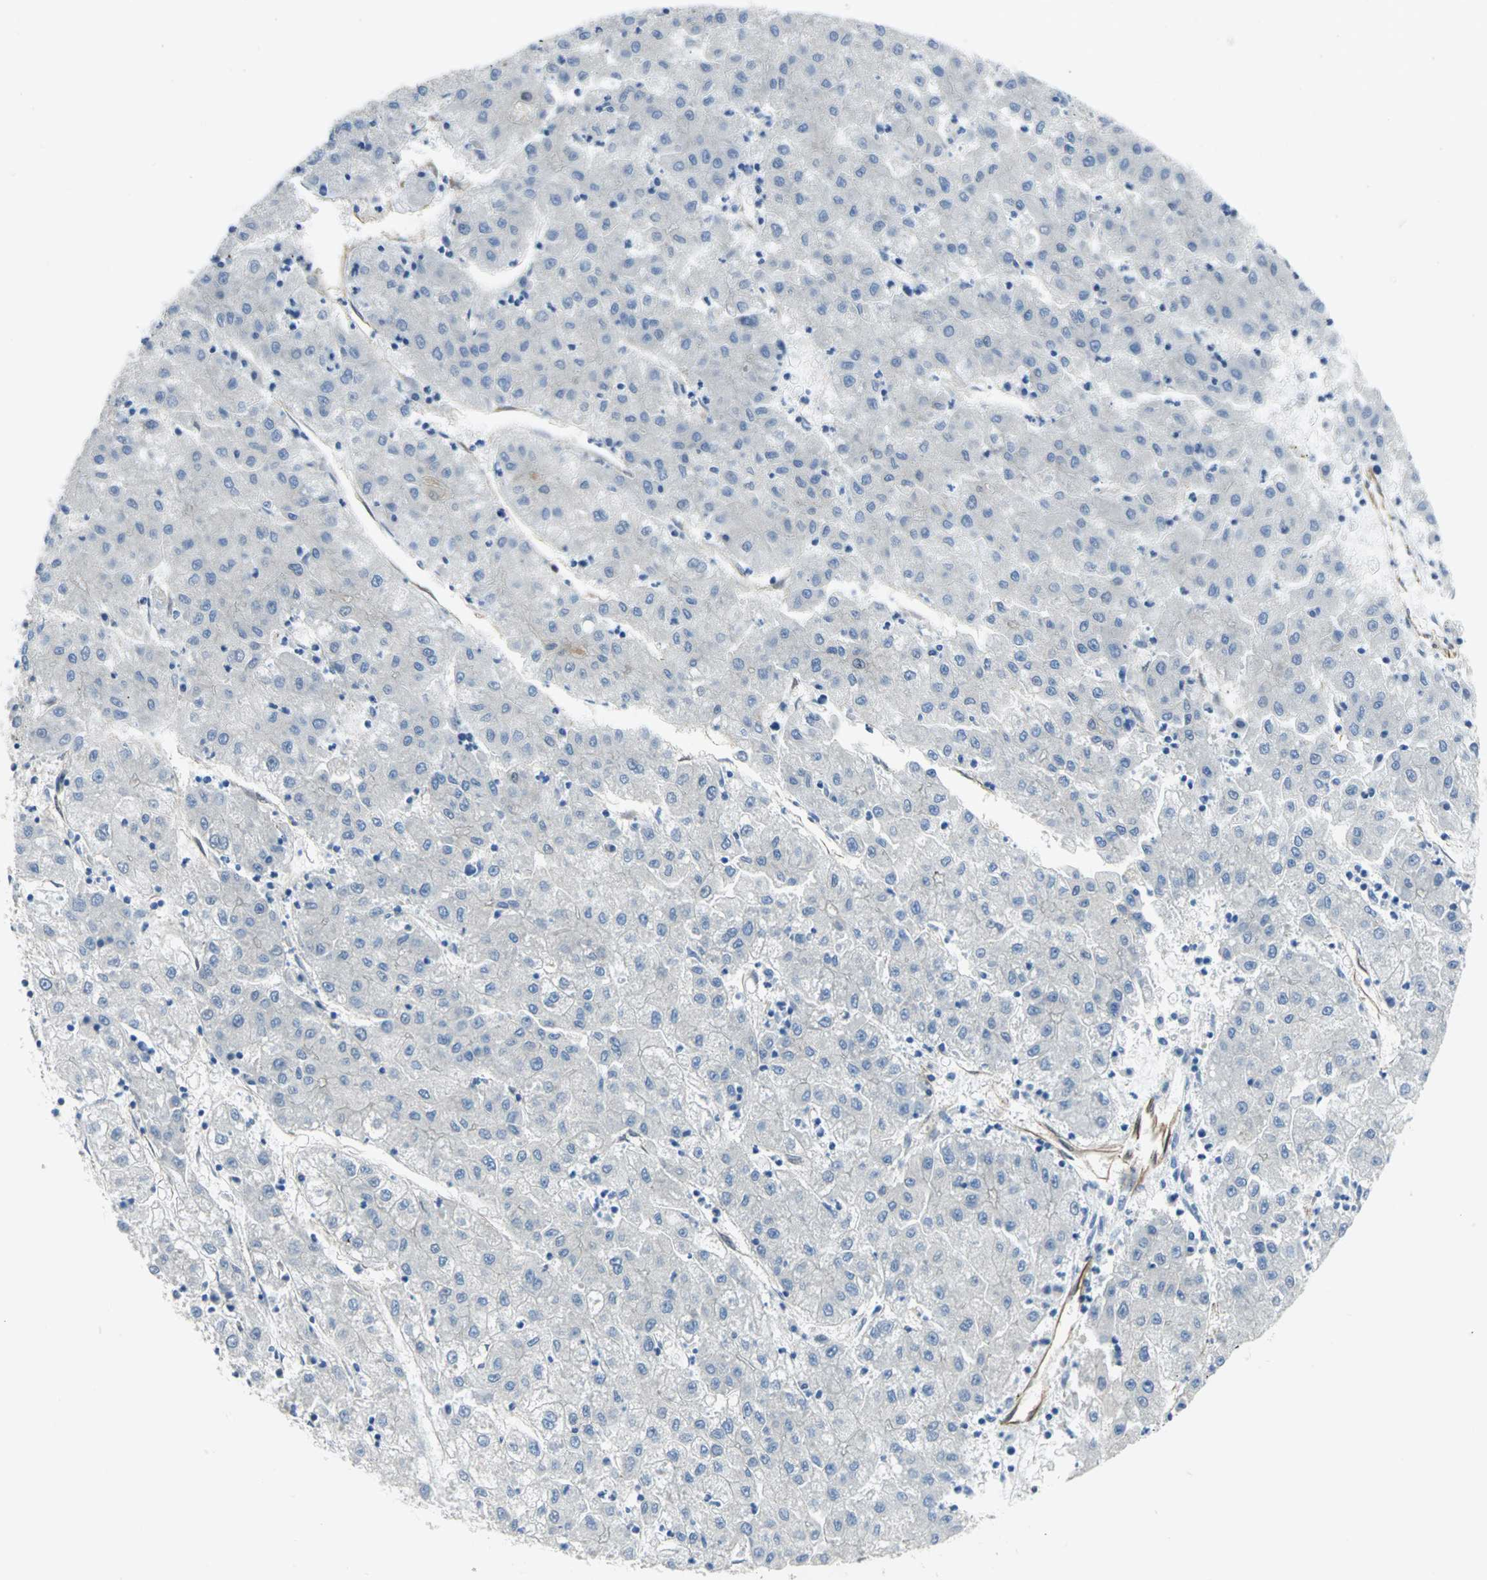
{"staining": {"intensity": "negative", "quantity": "none", "location": "none"}, "tissue": "liver cancer", "cell_type": "Tumor cells", "image_type": "cancer", "snomed": [{"axis": "morphology", "description": "Carcinoma, Hepatocellular, NOS"}, {"axis": "topography", "description": "Liver"}], "caption": "Tumor cells are negative for protein expression in human hepatocellular carcinoma (liver).", "gene": "FLNB", "patient": {"sex": "male", "age": 72}}